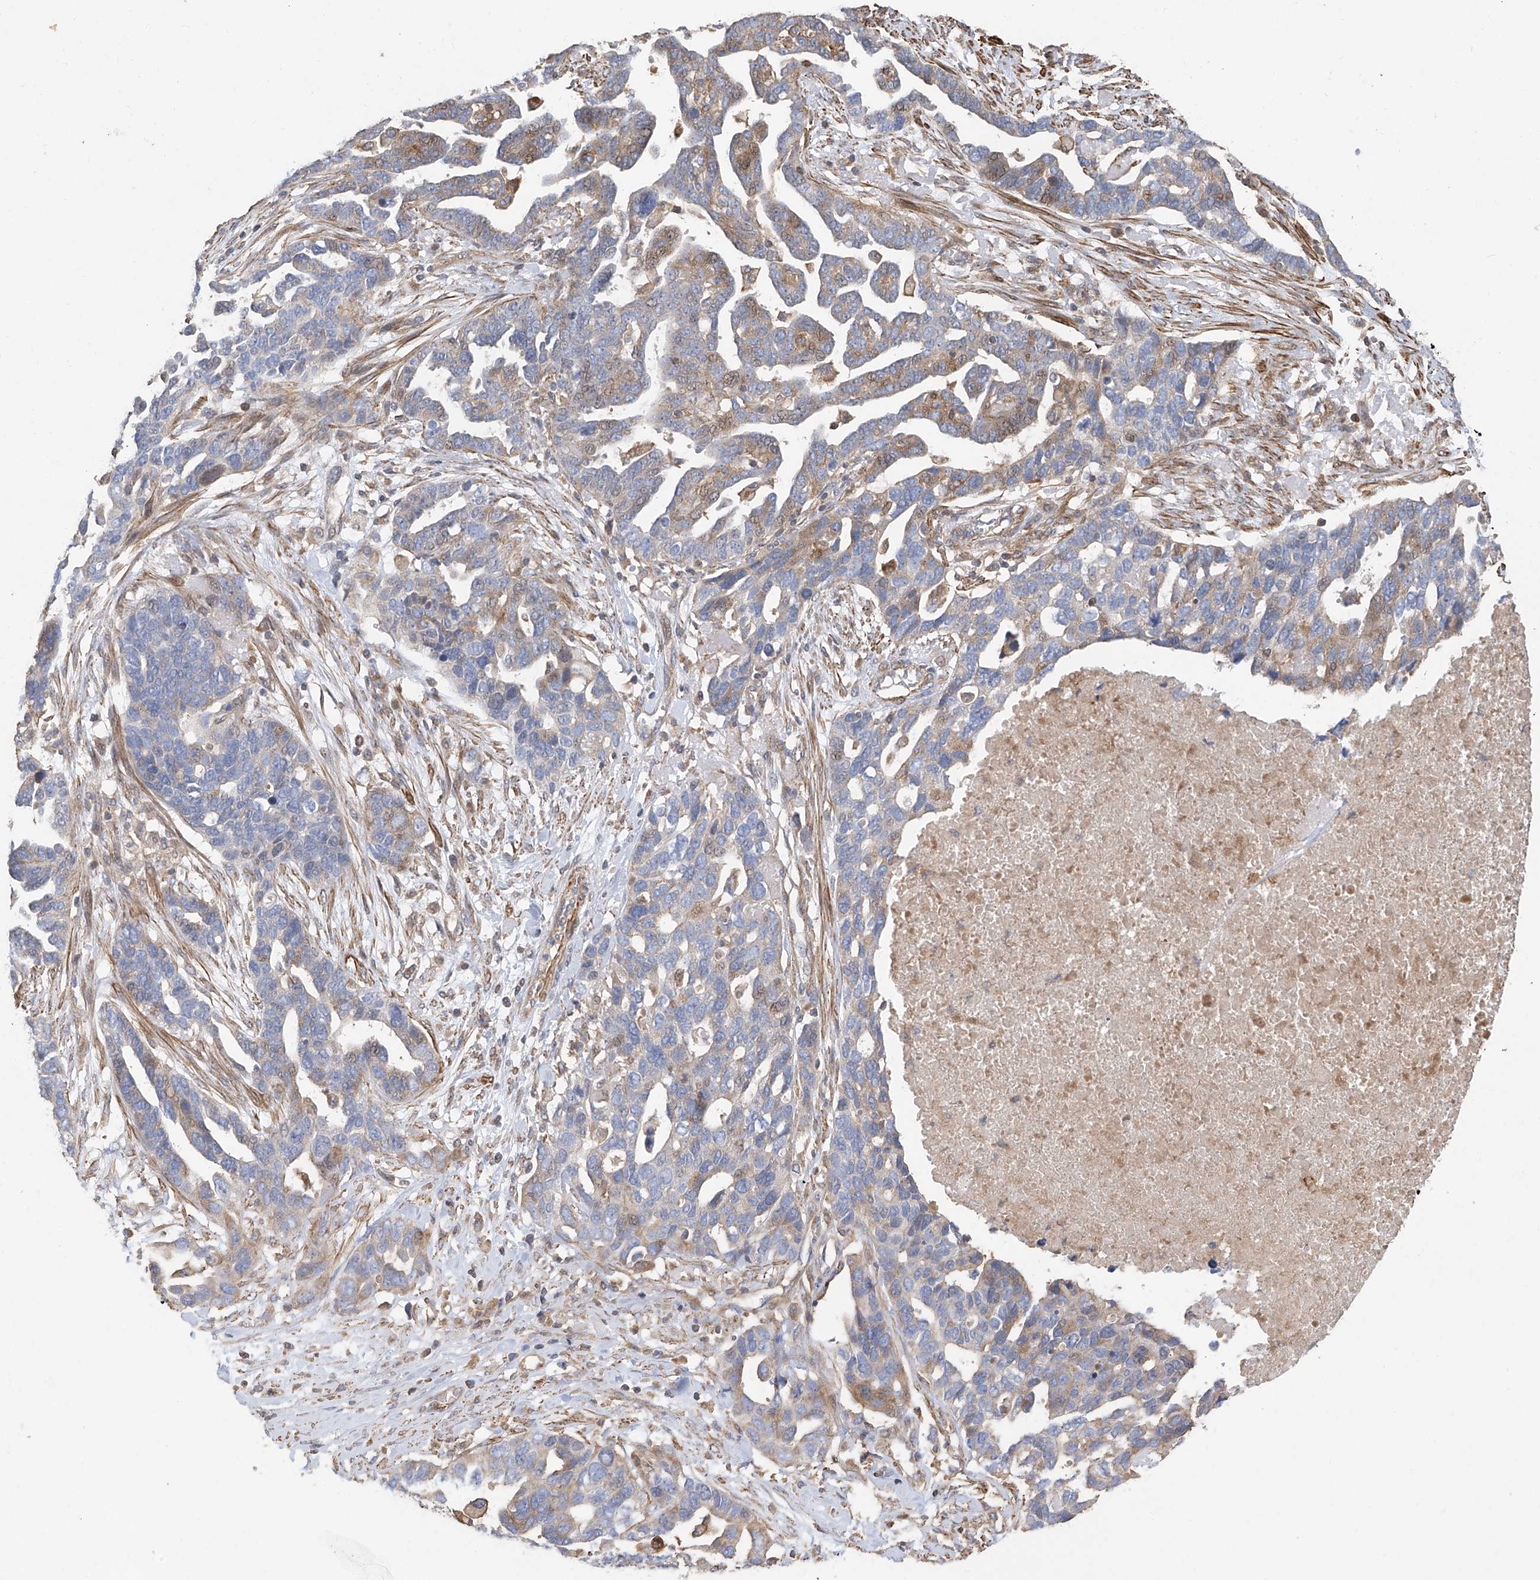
{"staining": {"intensity": "moderate", "quantity": "<25%", "location": "cytoplasmic/membranous"}, "tissue": "ovarian cancer", "cell_type": "Tumor cells", "image_type": "cancer", "snomed": [{"axis": "morphology", "description": "Cystadenocarcinoma, serous, NOS"}, {"axis": "topography", "description": "Ovary"}], "caption": "Ovarian cancer (serous cystadenocarcinoma) stained with DAB immunohistochemistry (IHC) demonstrates low levels of moderate cytoplasmic/membranous expression in about <25% of tumor cells. The staining was performed using DAB to visualize the protein expression in brown, while the nuclei were stained in blue with hematoxylin (Magnification: 20x).", "gene": "SLC43A3", "patient": {"sex": "female", "age": 54}}